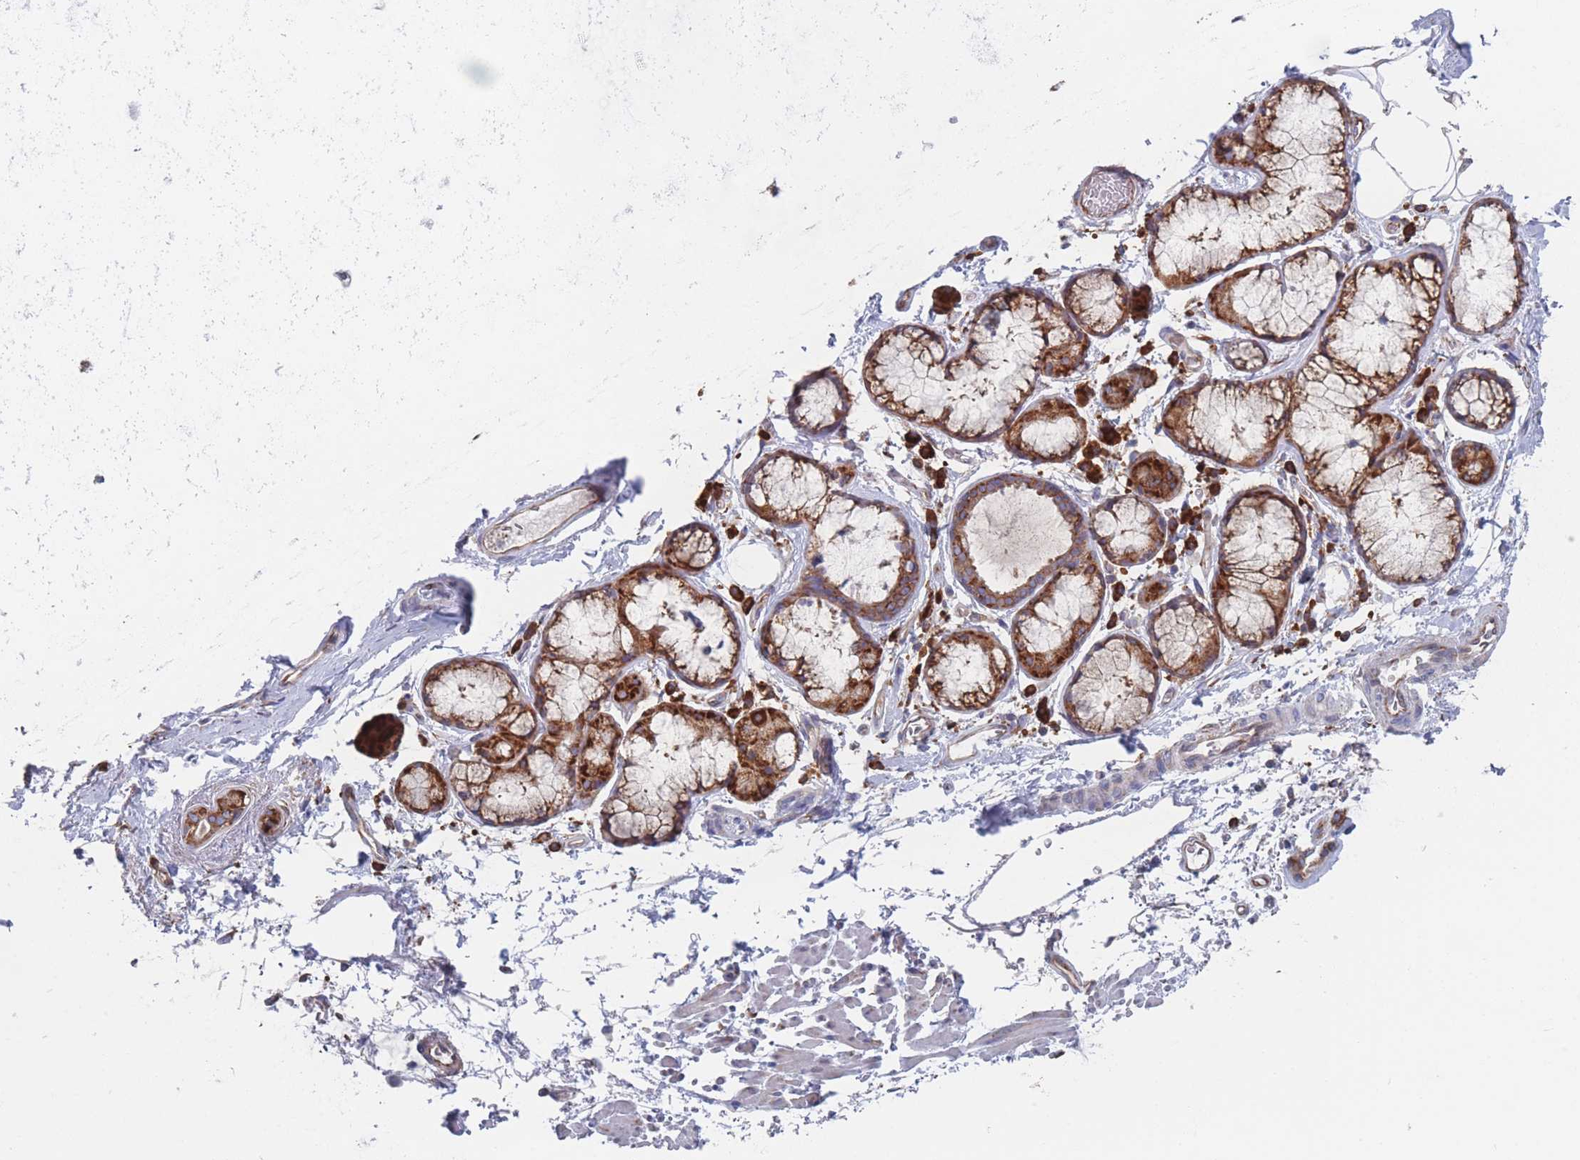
{"staining": {"intensity": "moderate", "quantity": ">75%", "location": "cytoplasmic/membranous"}, "tissue": "soft tissue", "cell_type": "Fibroblasts", "image_type": "normal", "snomed": [{"axis": "morphology", "description": "Normal tissue, NOS"}, {"axis": "topography", "description": "Cartilage tissue"}], "caption": "Soft tissue stained with DAB IHC demonstrates medium levels of moderate cytoplasmic/membranous positivity in about >75% of fibroblasts.", "gene": "EEF1B2", "patient": {"sex": "male", "age": 73}}